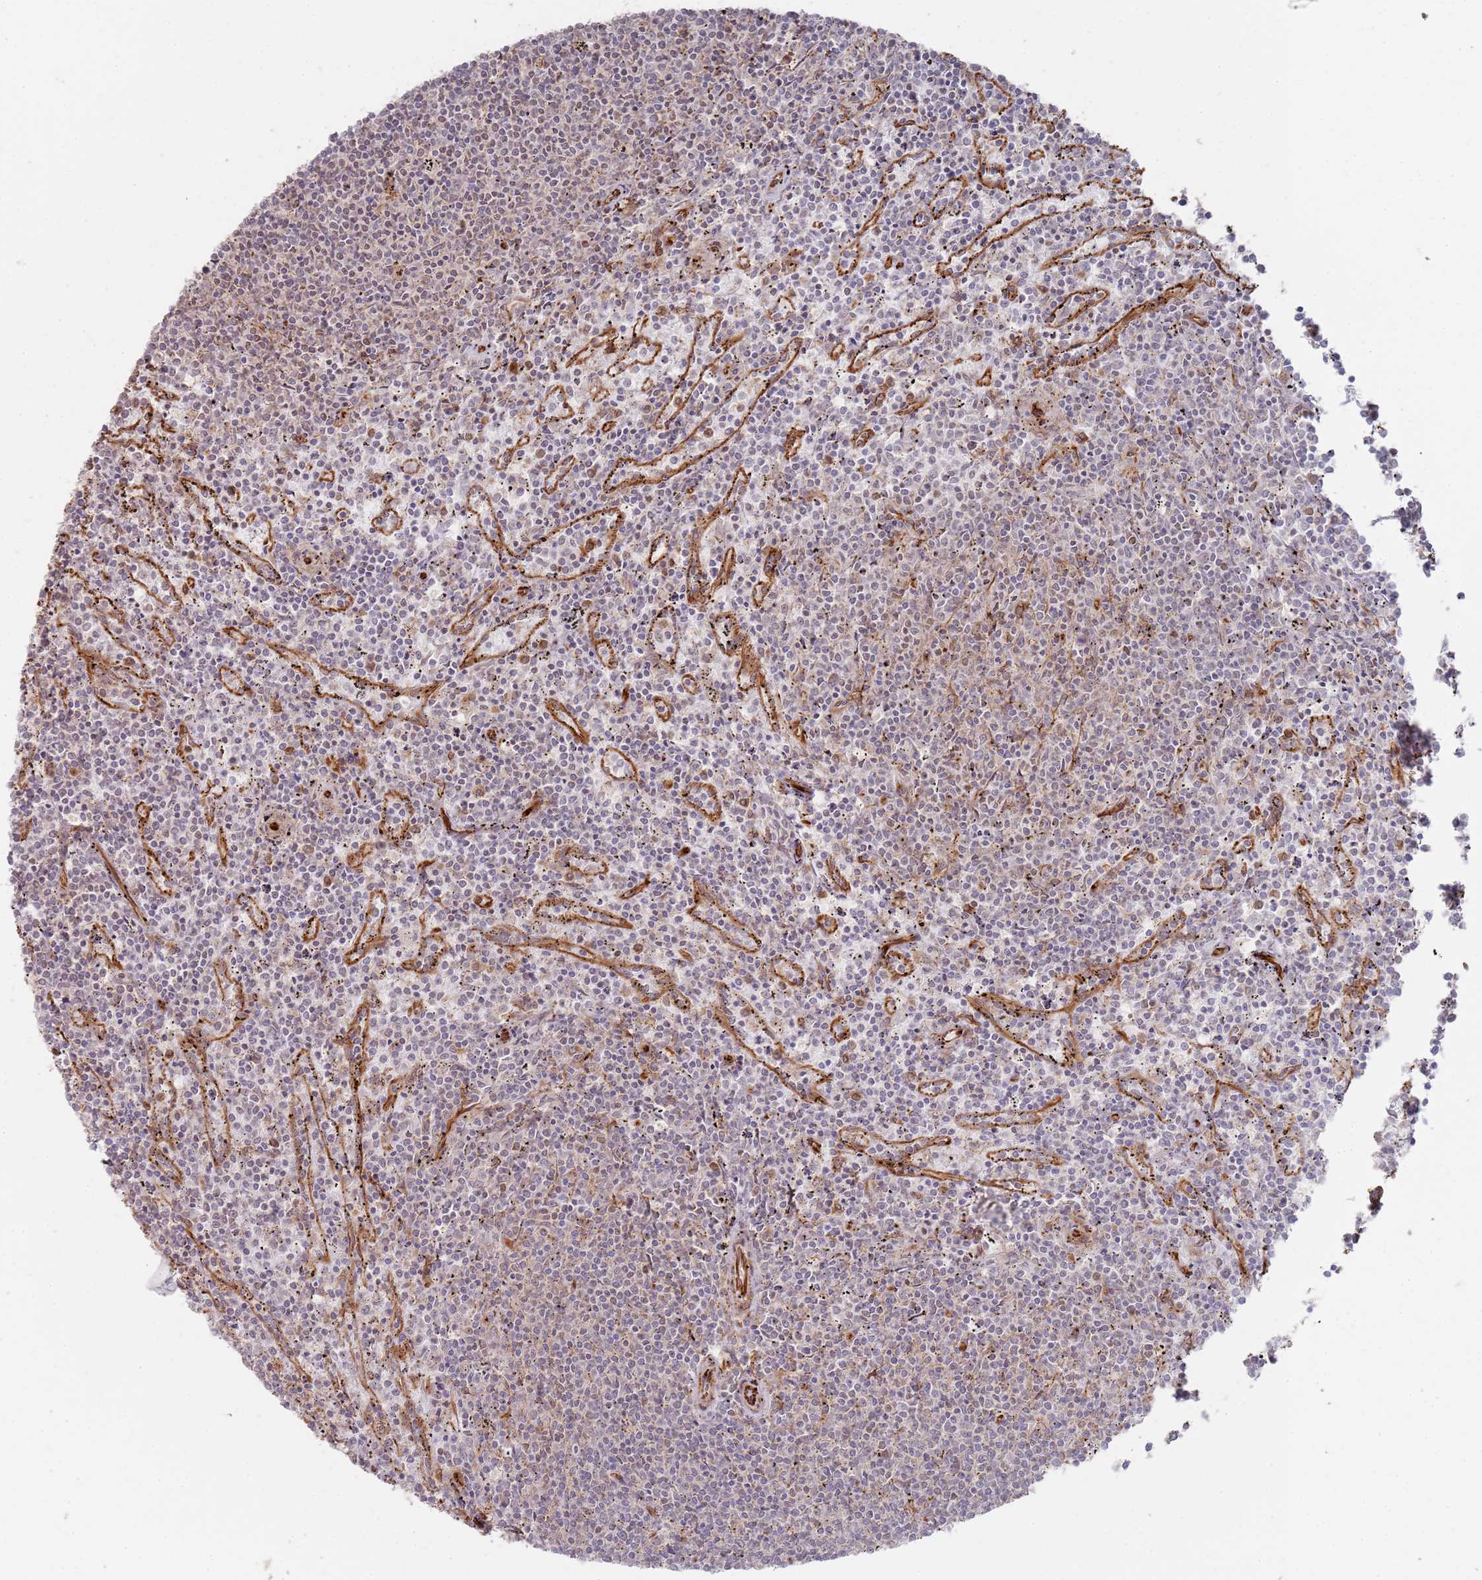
{"staining": {"intensity": "negative", "quantity": "none", "location": "none"}, "tissue": "lymphoma", "cell_type": "Tumor cells", "image_type": "cancer", "snomed": [{"axis": "morphology", "description": "Malignant lymphoma, non-Hodgkin's type, Low grade"}, {"axis": "topography", "description": "Spleen"}], "caption": "Immunohistochemistry of human low-grade malignant lymphoma, non-Hodgkin's type demonstrates no staining in tumor cells. (Stains: DAB immunohistochemistry with hematoxylin counter stain, Microscopy: brightfield microscopy at high magnification).", "gene": "PHF21A", "patient": {"sex": "female", "age": 50}}